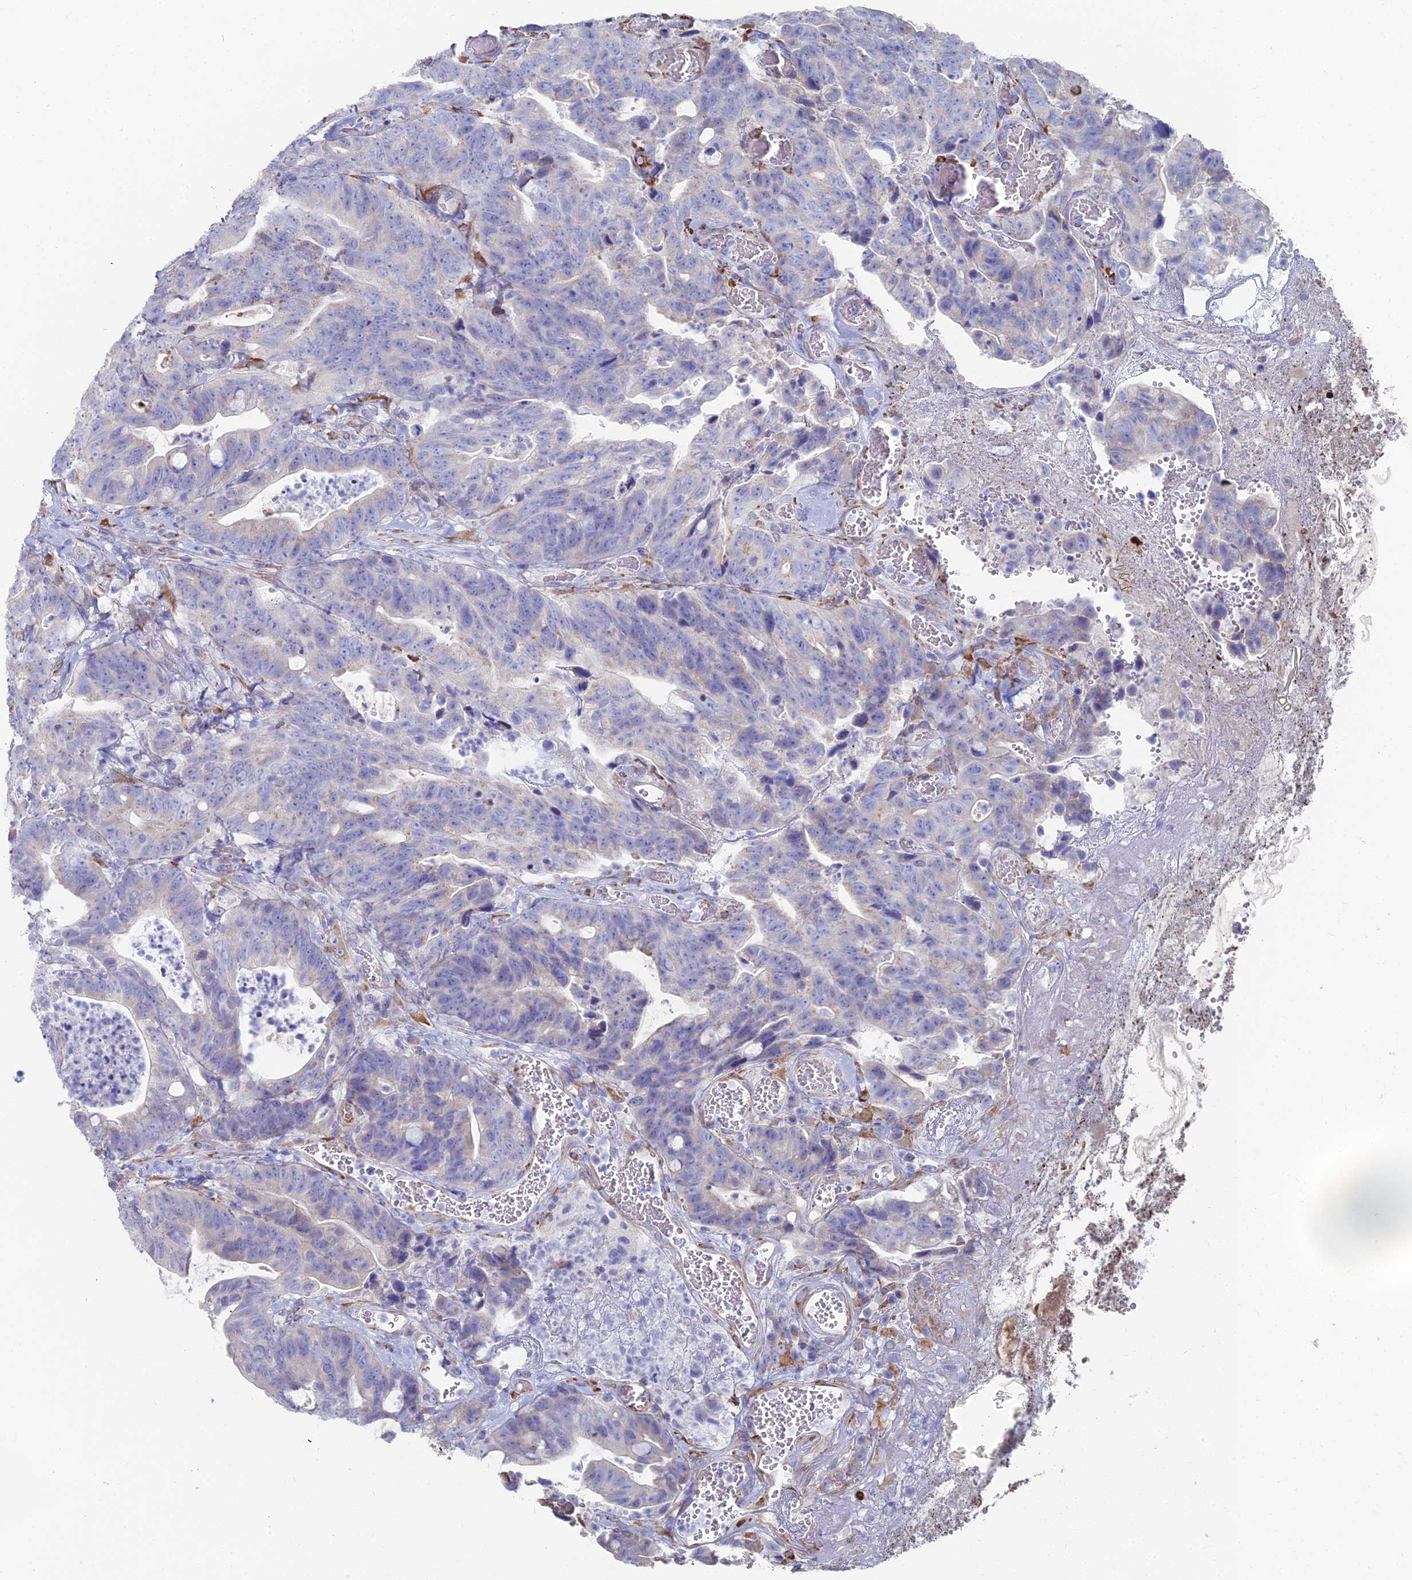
{"staining": {"intensity": "negative", "quantity": "none", "location": "none"}, "tissue": "colorectal cancer", "cell_type": "Tumor cells", "image_type": "cancer", "snomed": [{"axis": "morphology", "description": "Adenocarcinoma, NOS"}, {"axis": "topography", "description": "Colon"}], "caption": "Immunohistochemical staining of human colorectal cancer reveals no significant expression in tumor cells.", "gene": "TNNT3", "patient": {"sex": "female", "age": 82}}